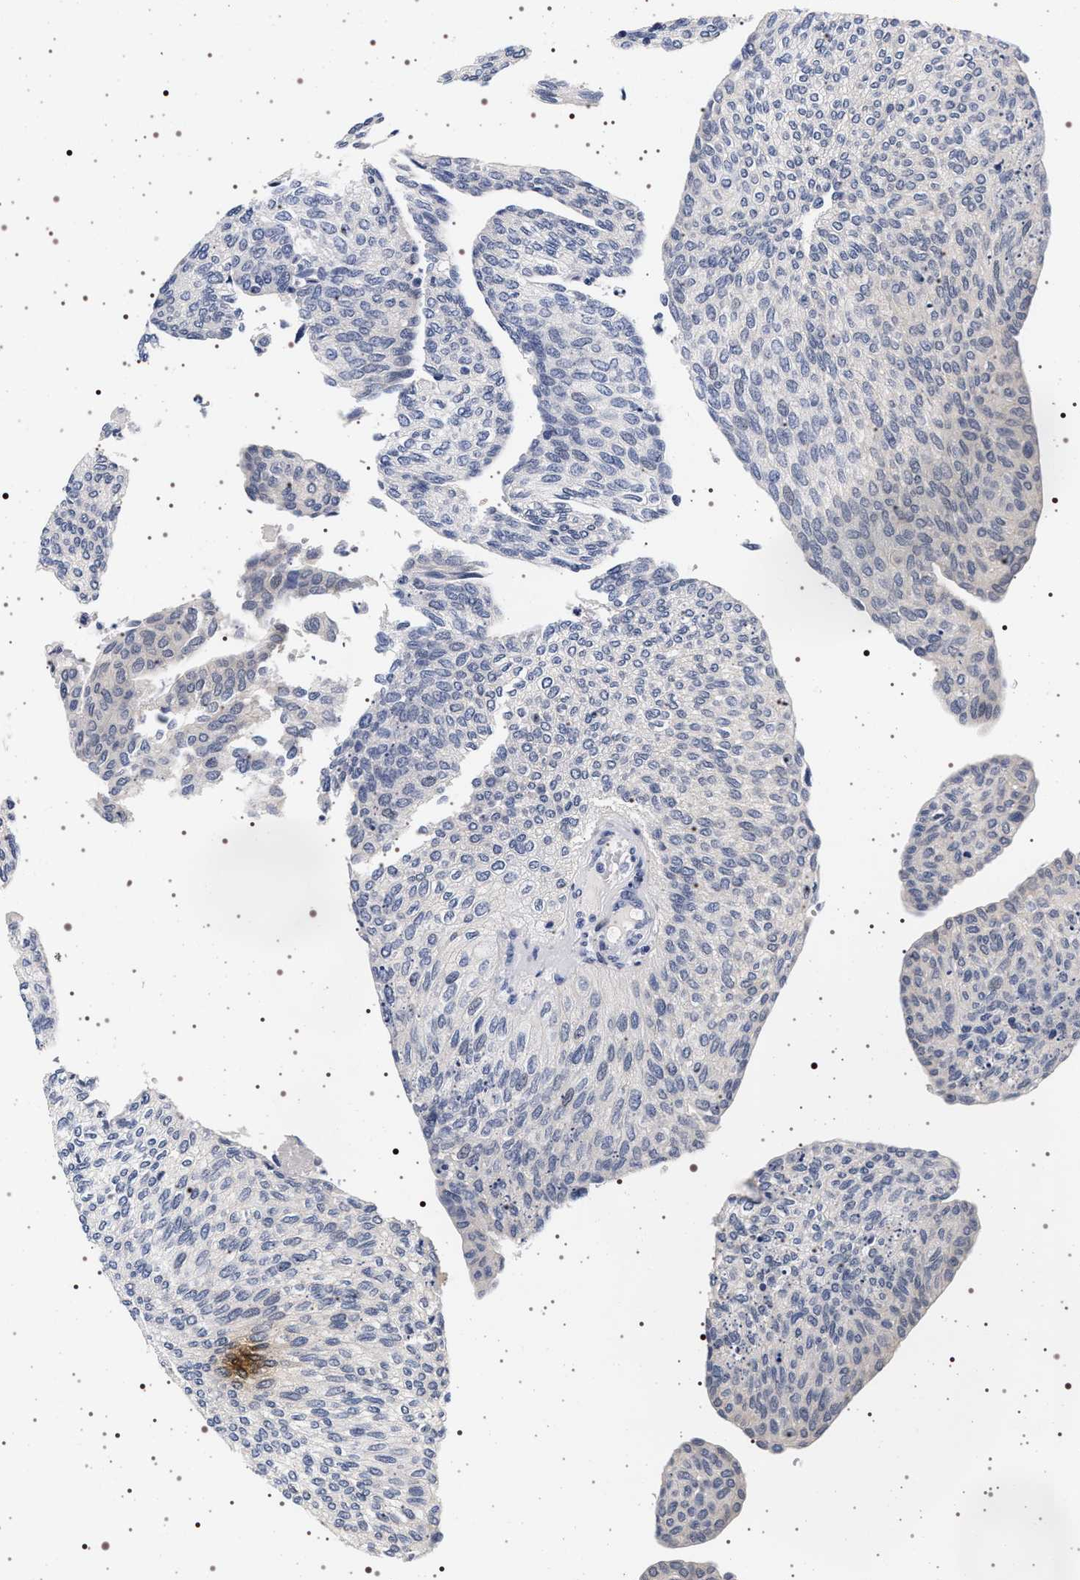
{"staining": {"intensity": "negative", "quantity": "none", "location": "none"}, "tissue": "urothelial cancer", "cell_type": "Tumor cells", "image_type": "cancer", "snomed": [{"axis": "morphology", "description": "Urothelial carcinoma, Low grade"}, {"axis": "topography", "description": "Urinary bladder"}], "caption": "This is an immunohistochemistry photomicrograph of human urothelial cancer. There is no staining in tumor cells.", "gene": "MAPK10", "patient": {"sex": "female", "age": 79}}